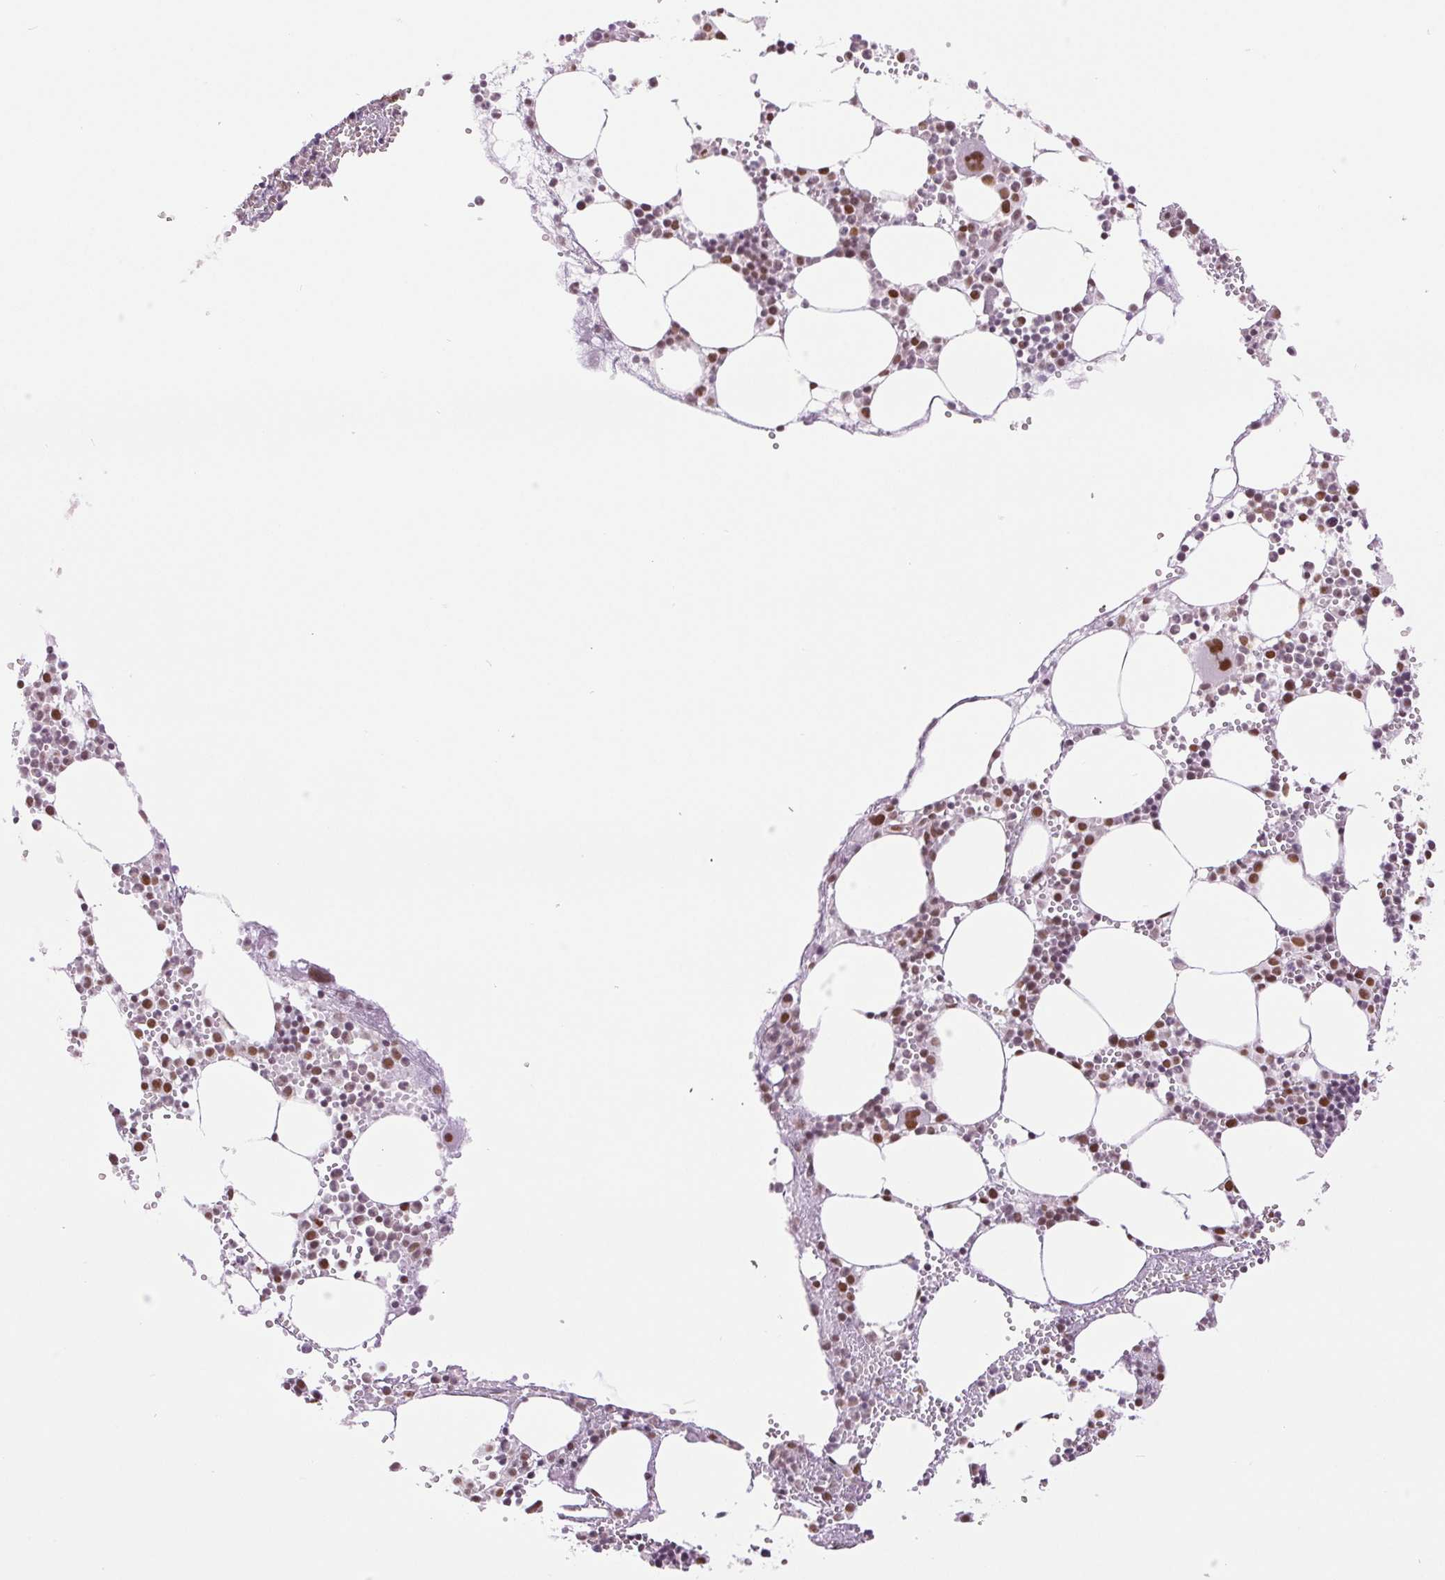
{"staining": {"intensity": "moderate", "quantity": "25%-75%", "location": "nuclear"}, "tissue": "bone marrow", "cell_type": "Hematopoietic cells", "image_type": "normal", "snomed": [{"axis": "morphology", "description": "Normal tissue, NOS"}, {"axis": "topography", "description": "Bone marrow"}], "caption": "Immunohistochemistry (IHC) histopathology image of benign bone marrow: human bone marrow stained using immunohistochemistry demonstrates medium levels of moderate protein expression localized specifically in the nuclear of hematopoietic cells, appearing as a nuclear brown color.", "gene": "ZFR2", "patient": {"sex": "male", "age": 89}}